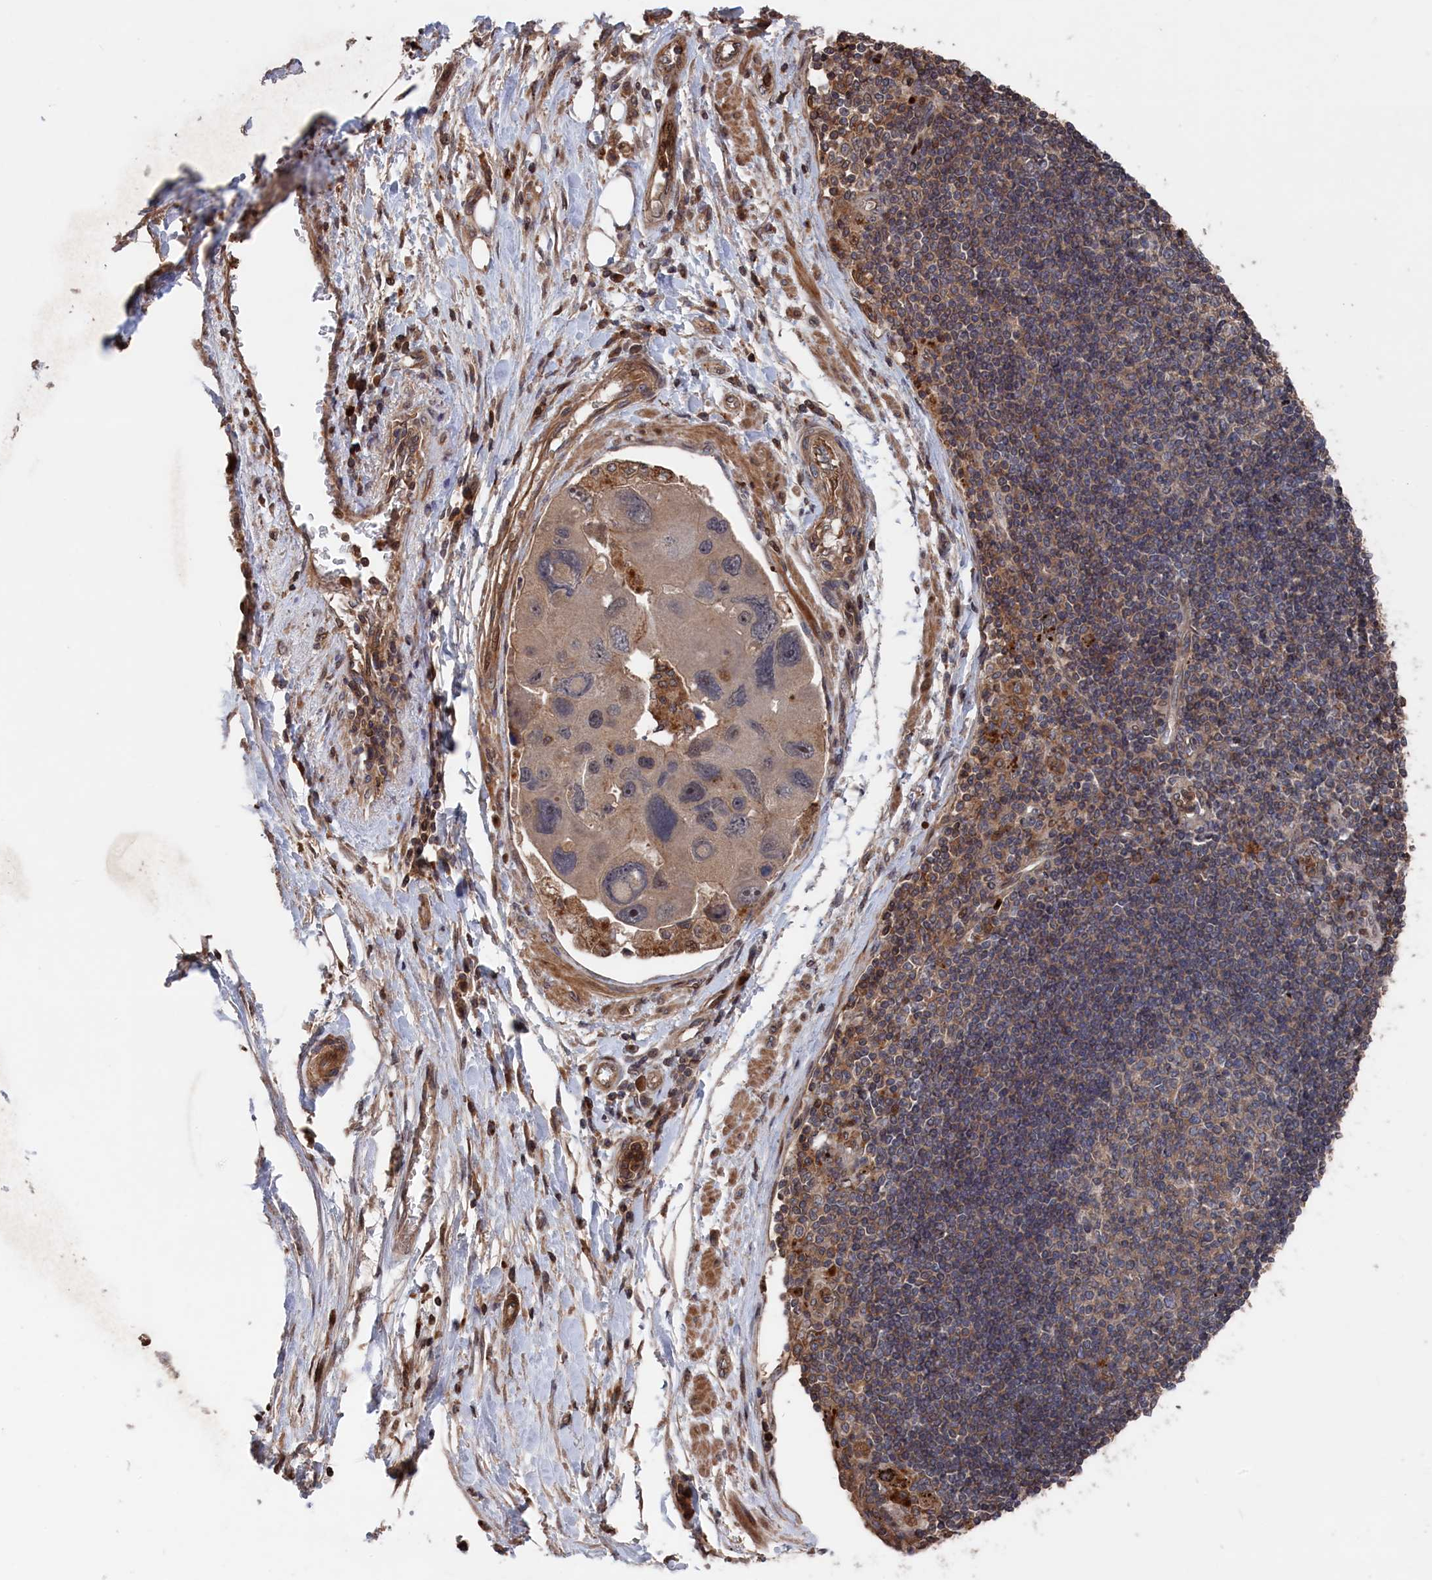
{"staining": {"intensity": "weak", "quantity": "<25%", "location": "cytoplasmic/membranous"}, "tissue": "lung cancer", "cell_type": "Tumor cells", "image_type": "cancer", "snomed": [{"axis": "morphology", "description": "Adenocarcinoma, NOS"}, {"axis": "topography", "description": "Lung"}], "caption": "IHC of adenocarcinoma (lung) demonstrates no staining in tumor cells.", "gene": "PLA2G15", "patient": {"sex": "female", "age": 54}}